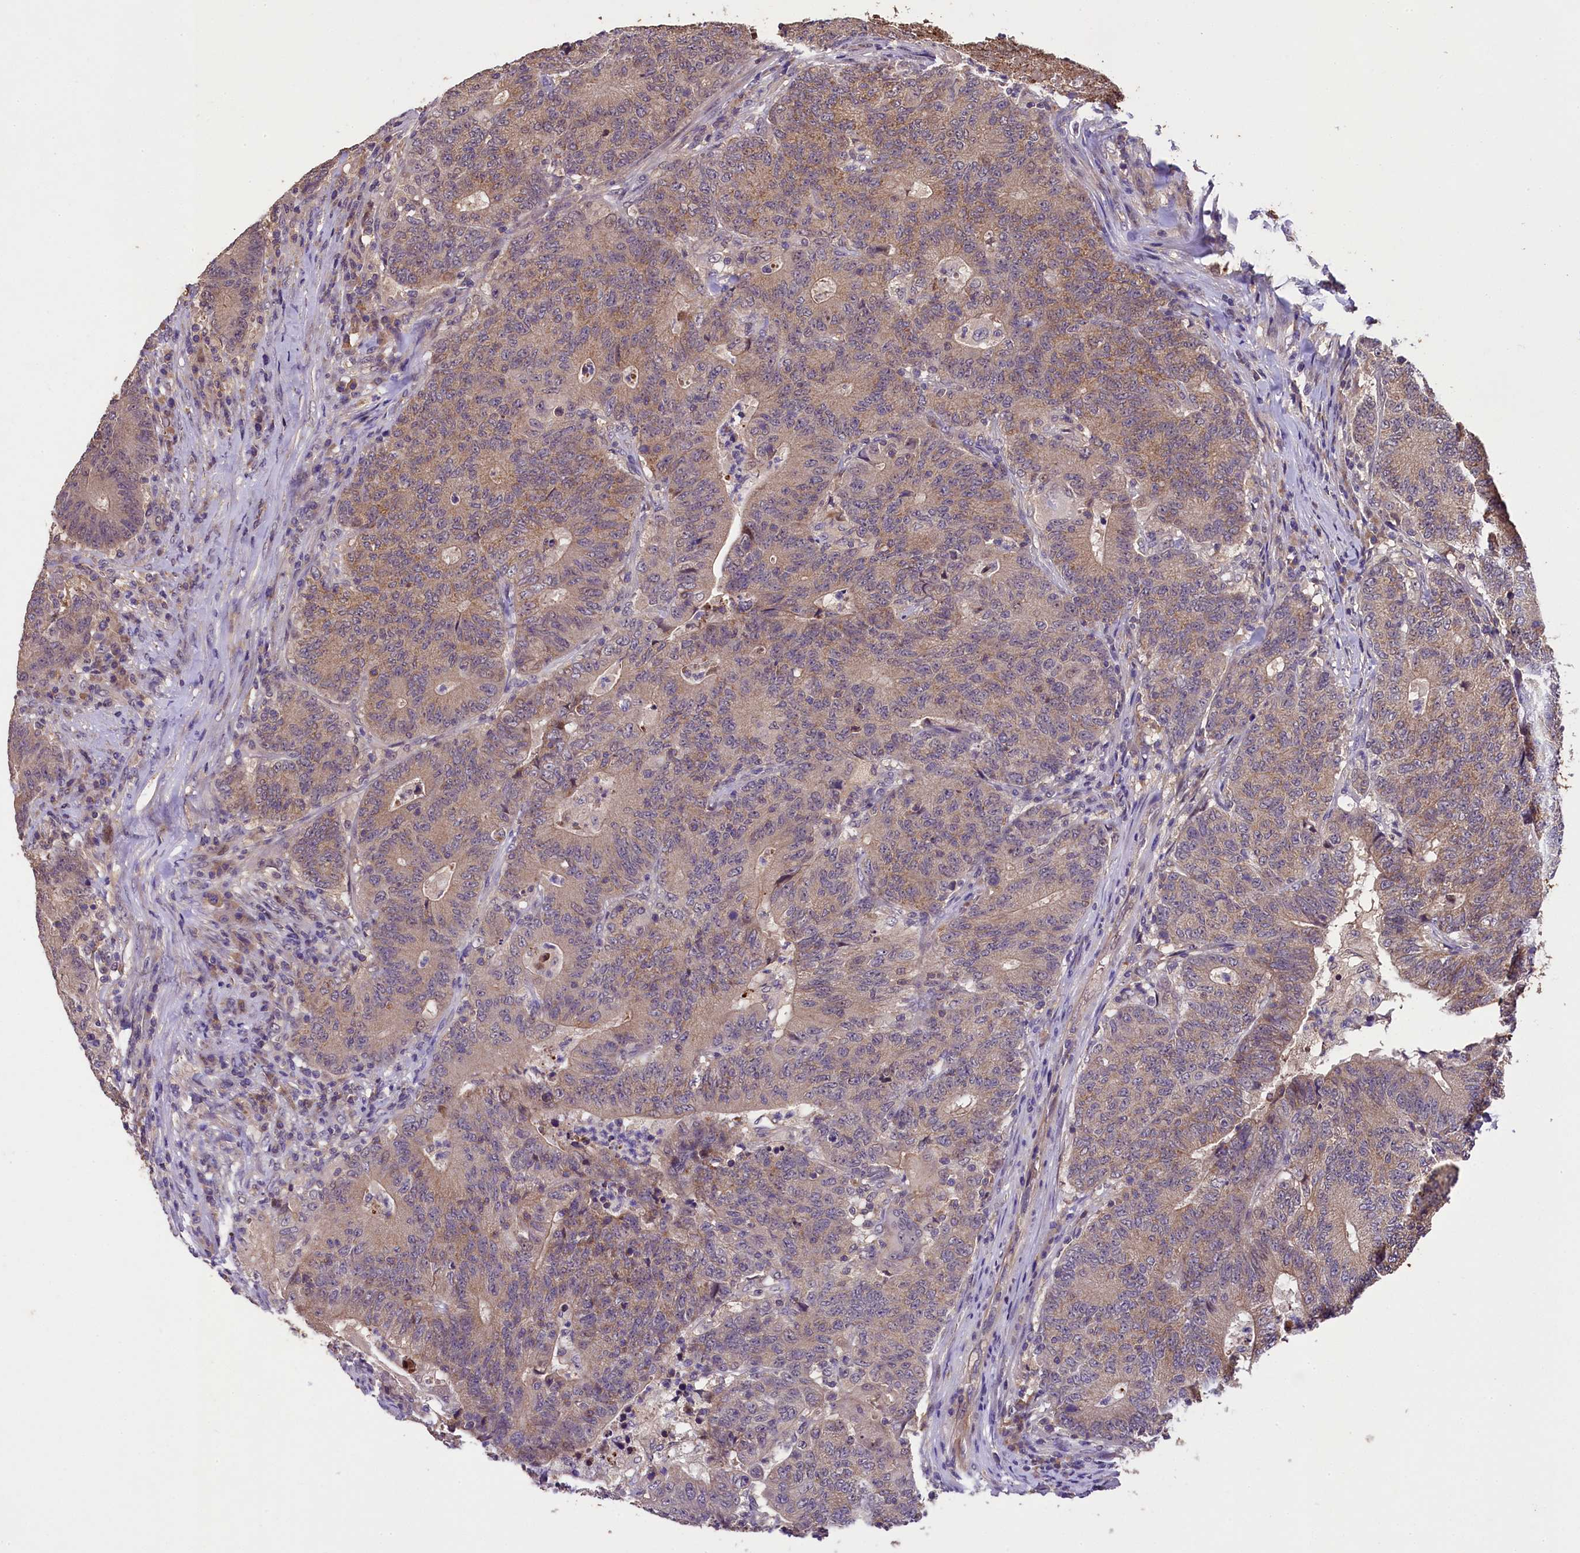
{"staining": {"intensity": "weak", "quantity": ">75%", "location": "cytoplasmic/membranous"}, "tissue": "colorectal cancer", "cell_type": "Tumor cells", "image_type": "cancer", "snomed": [{"axis": "morphology", "description": "Adenocarcinoma, NOS"}, {"axis": "topography", "description": "Colon"}], "caption": "Colorectal cancer (adenocarcinoma) stained with a brown dye shows weak cytoplasmic/membranous positive expression in approximately >75% of tumor cells.", "gene": "PLXNB1", "patient": {"sex": "female", "age": 75}}